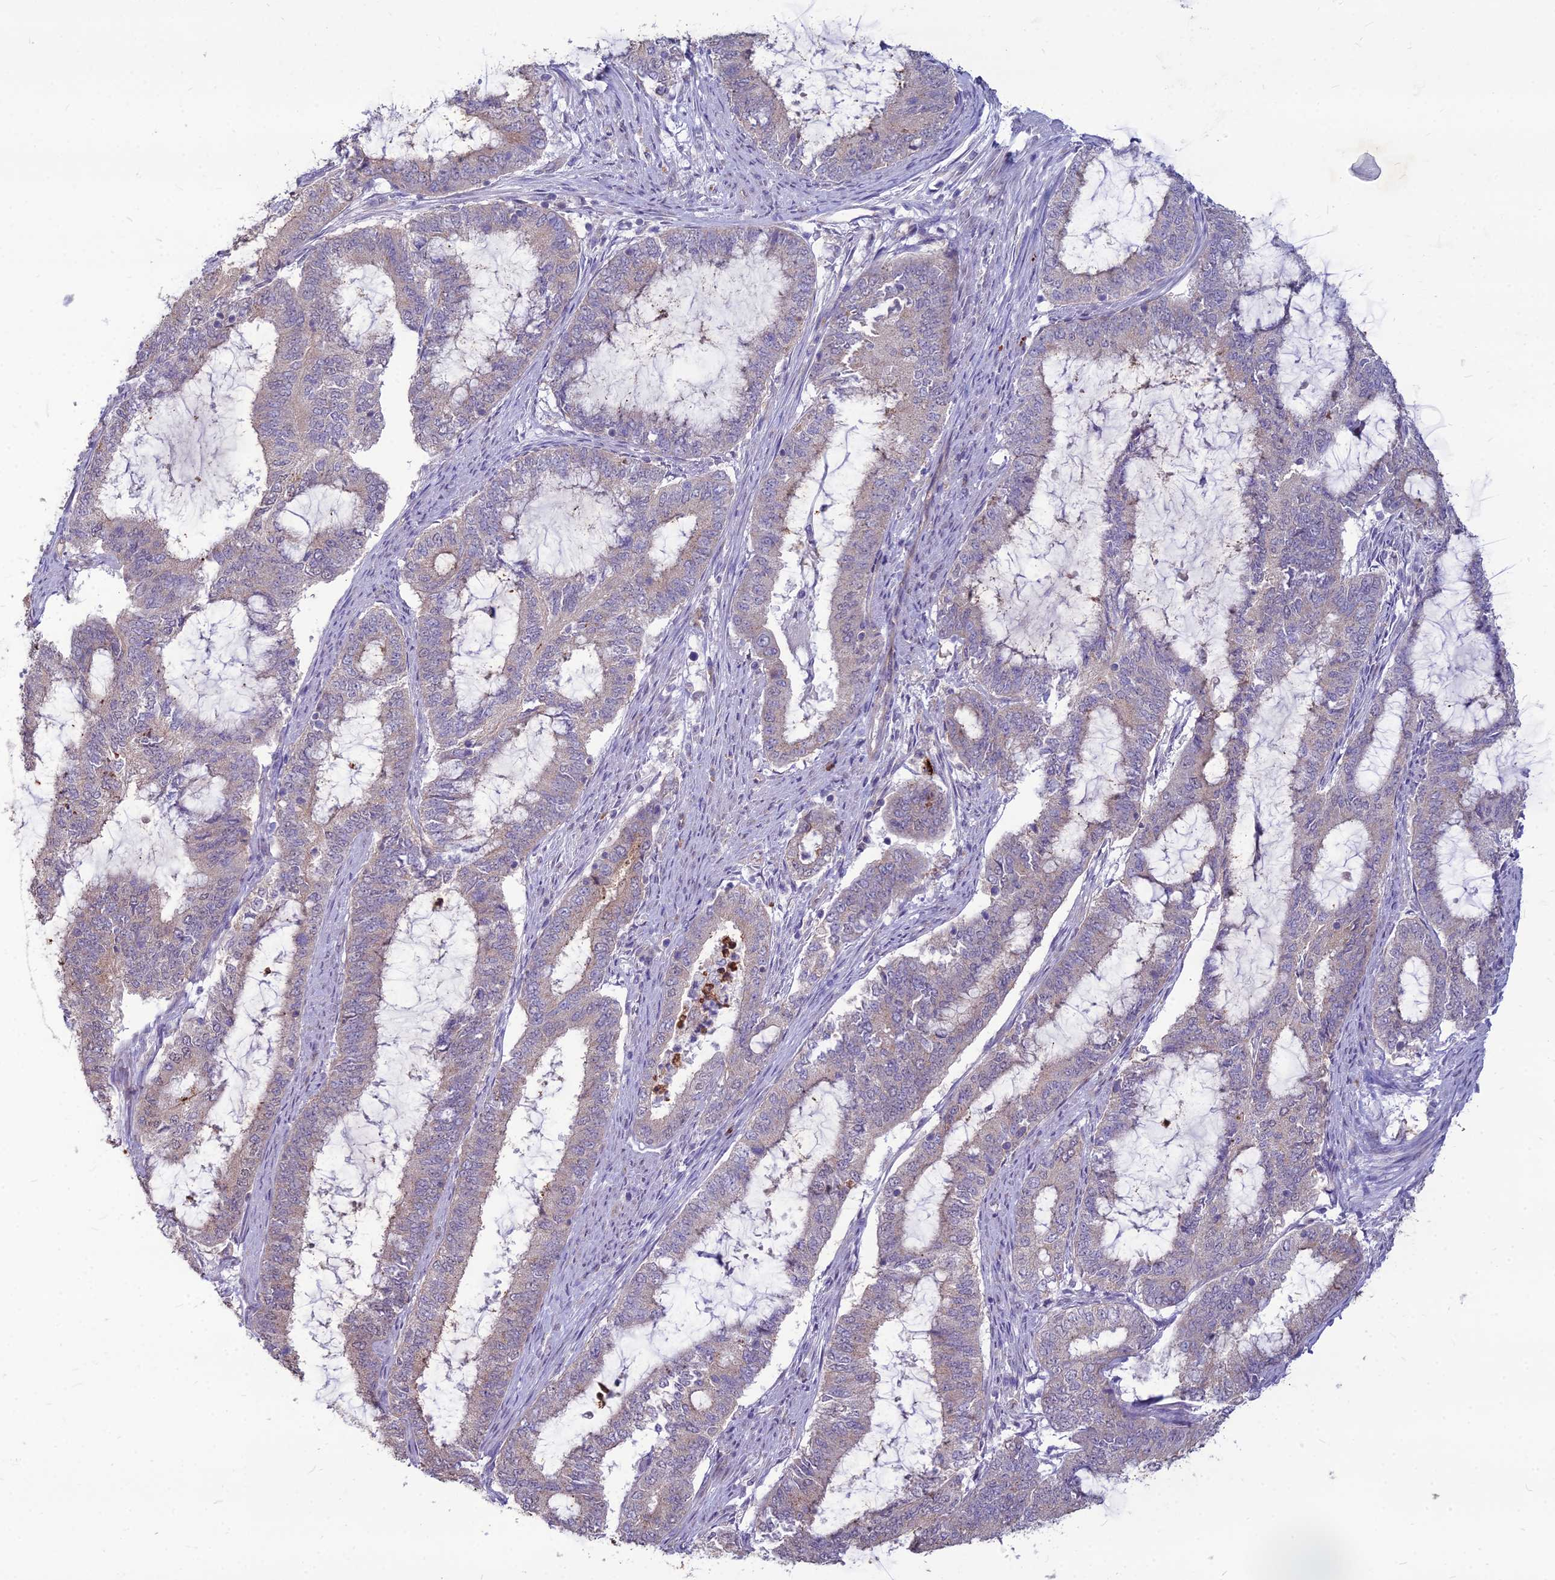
{"staining": {"intensity": "negative", "quantity": "none", "location": "none"}, "tissue": "endometrial cancer", "cell_type": "Tumor cells", "image_type": "cancer", "snomed": [{"axis": "morphology", "description": "Adenocarcinoma, NOS"}, {"axis": "topography", "description": "Endometrium"}], "caption": "The photomicrograph reveals no staining of tumor cells in endometrial cancer (adenocarcinoma).", "gene": "PCED1B", "patient": {"sex": "female", "age": 51}}